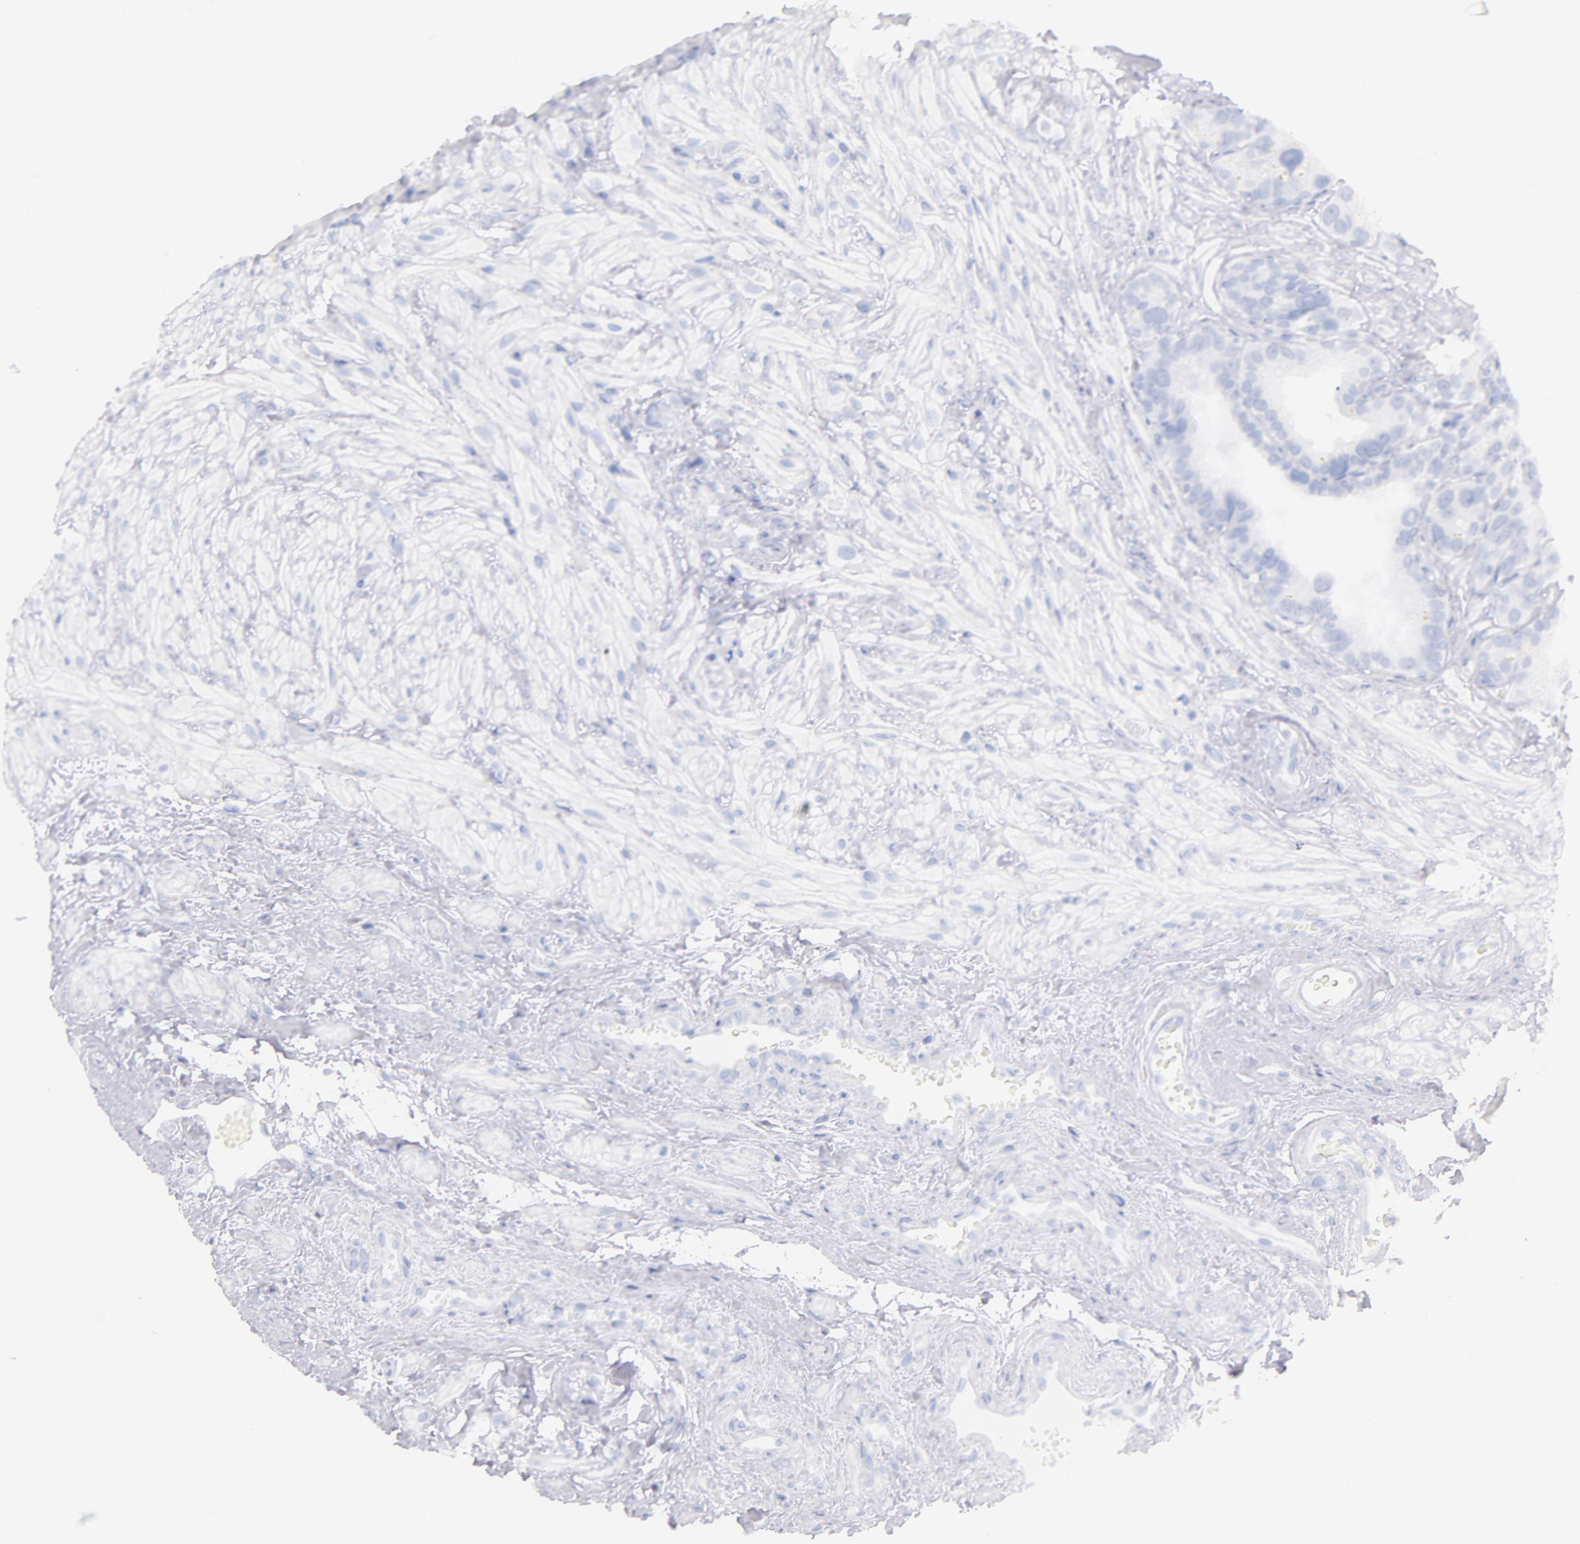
{"staining": {"intensity": "negative", "quantity": "none", "location": "none"}, "tissue": "seminal vesicle", "cell_type": "Glandular cells", "image_type": "normal", "snomed": [{"axis": "morphology", "description": "Normal tissue, NOS"}, {"axis": "topography", "description": "Seminal veicle"}], "caption": "A high-resolution micrograph shows IHC staining of unremarkable seminal vesicle, which shows no significant staining in glandular cells. The staining was performed using DAB to visualize the protein expression in brown, while the nuclei were stained in blue with hematoxylin (Magnification: 20x).", "gene": "CD44", "patient": {"sex": "male", "age": 63}}